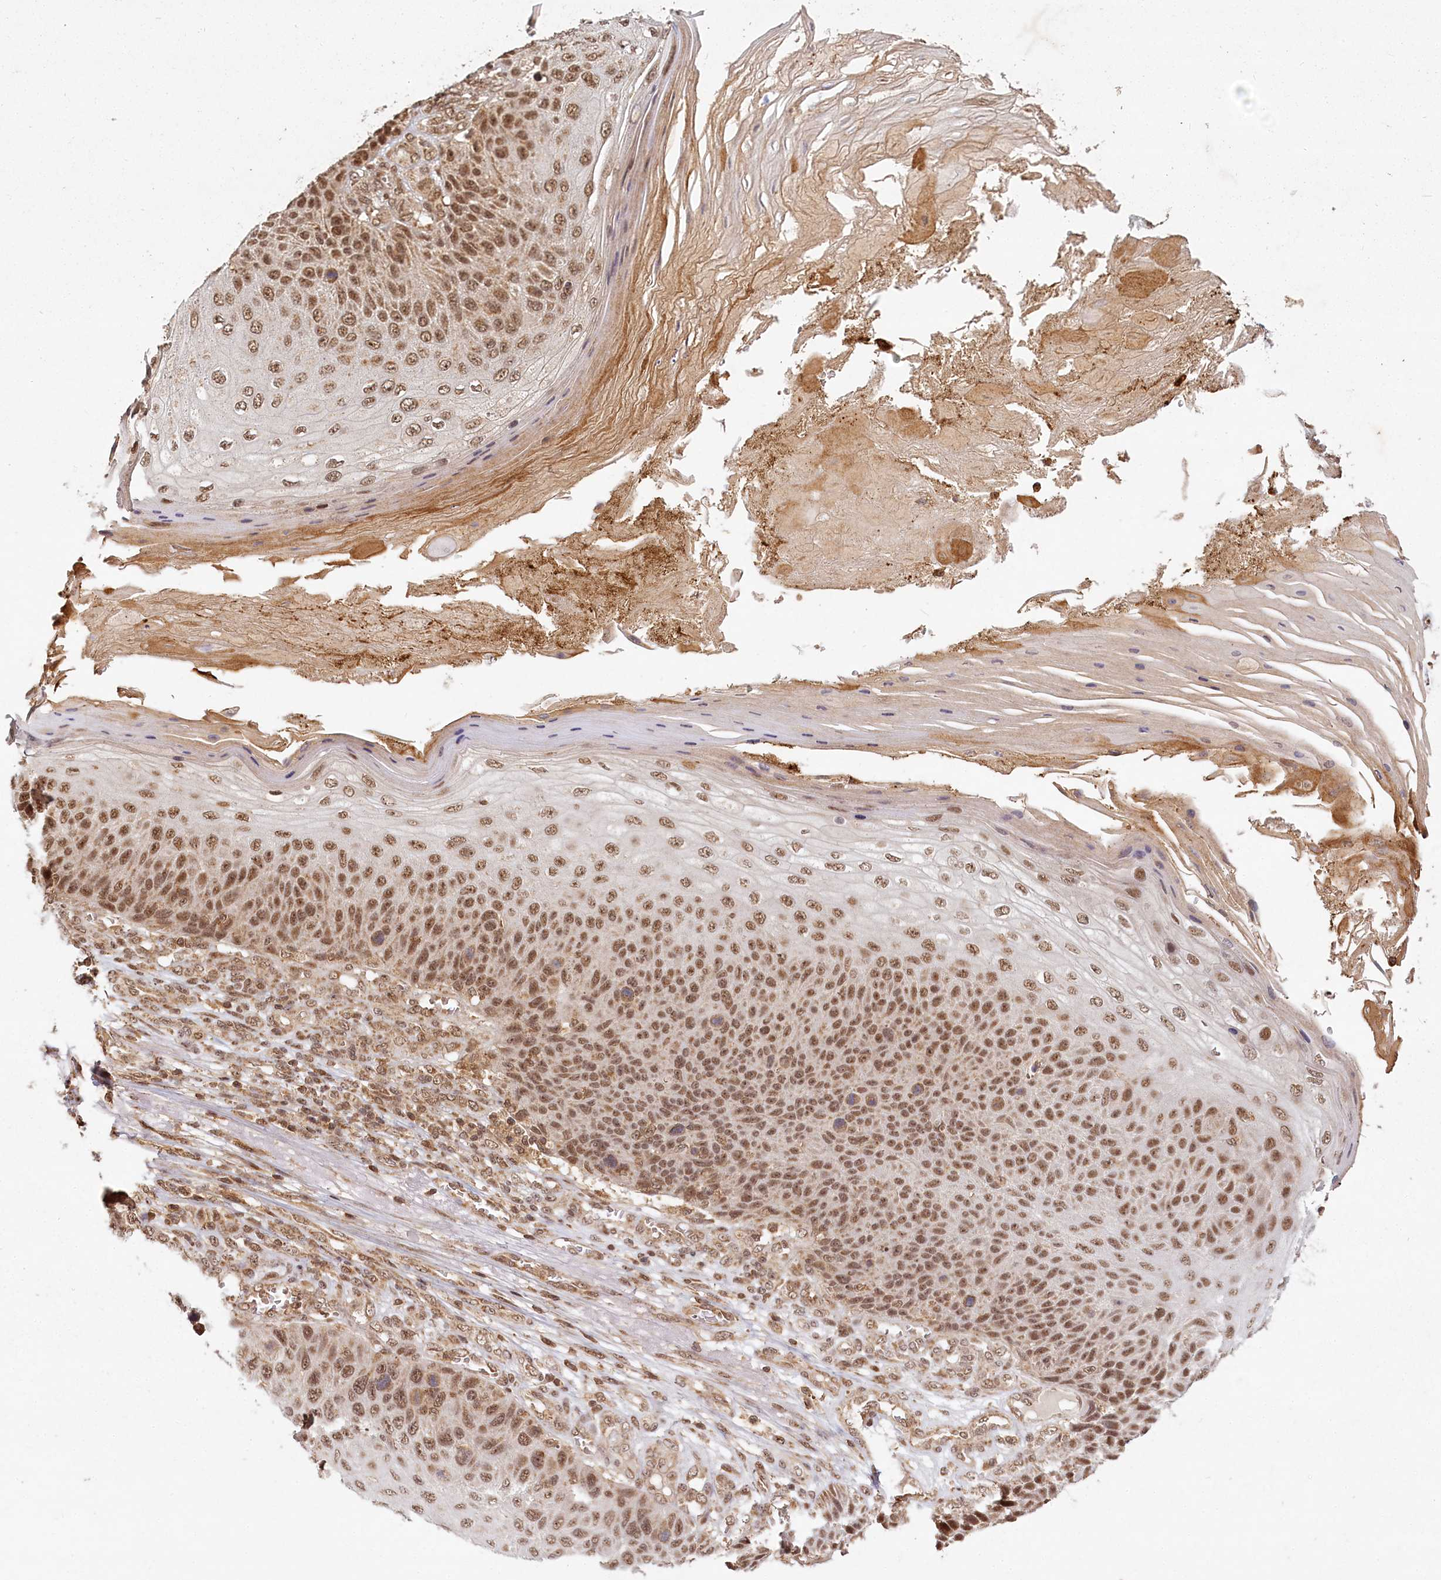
{"staining": {"intensity": "moderate", "quantity": ">75%", "location": "nuclear"}, "tissue": "skin cancer", "cell_type": "Tumor cells", "image_type": "cancer", "snomed": [{"axis": "morphology", "description": "Squamous cell carcinoma, NOS"}, {"axis": "topography", "description": "Skin"}], "caption": "High-power microscopy captured an IHC photomicrograph of skin cancer (squamous cell carcinoma), revealing moderate nuclear positivity in about >75% of tumor cells. (brown staining indicates protein expression, while blue staining denotes nuclei).", "gene": "MICU1", "patient": {"sex": "female", "age": 88}}